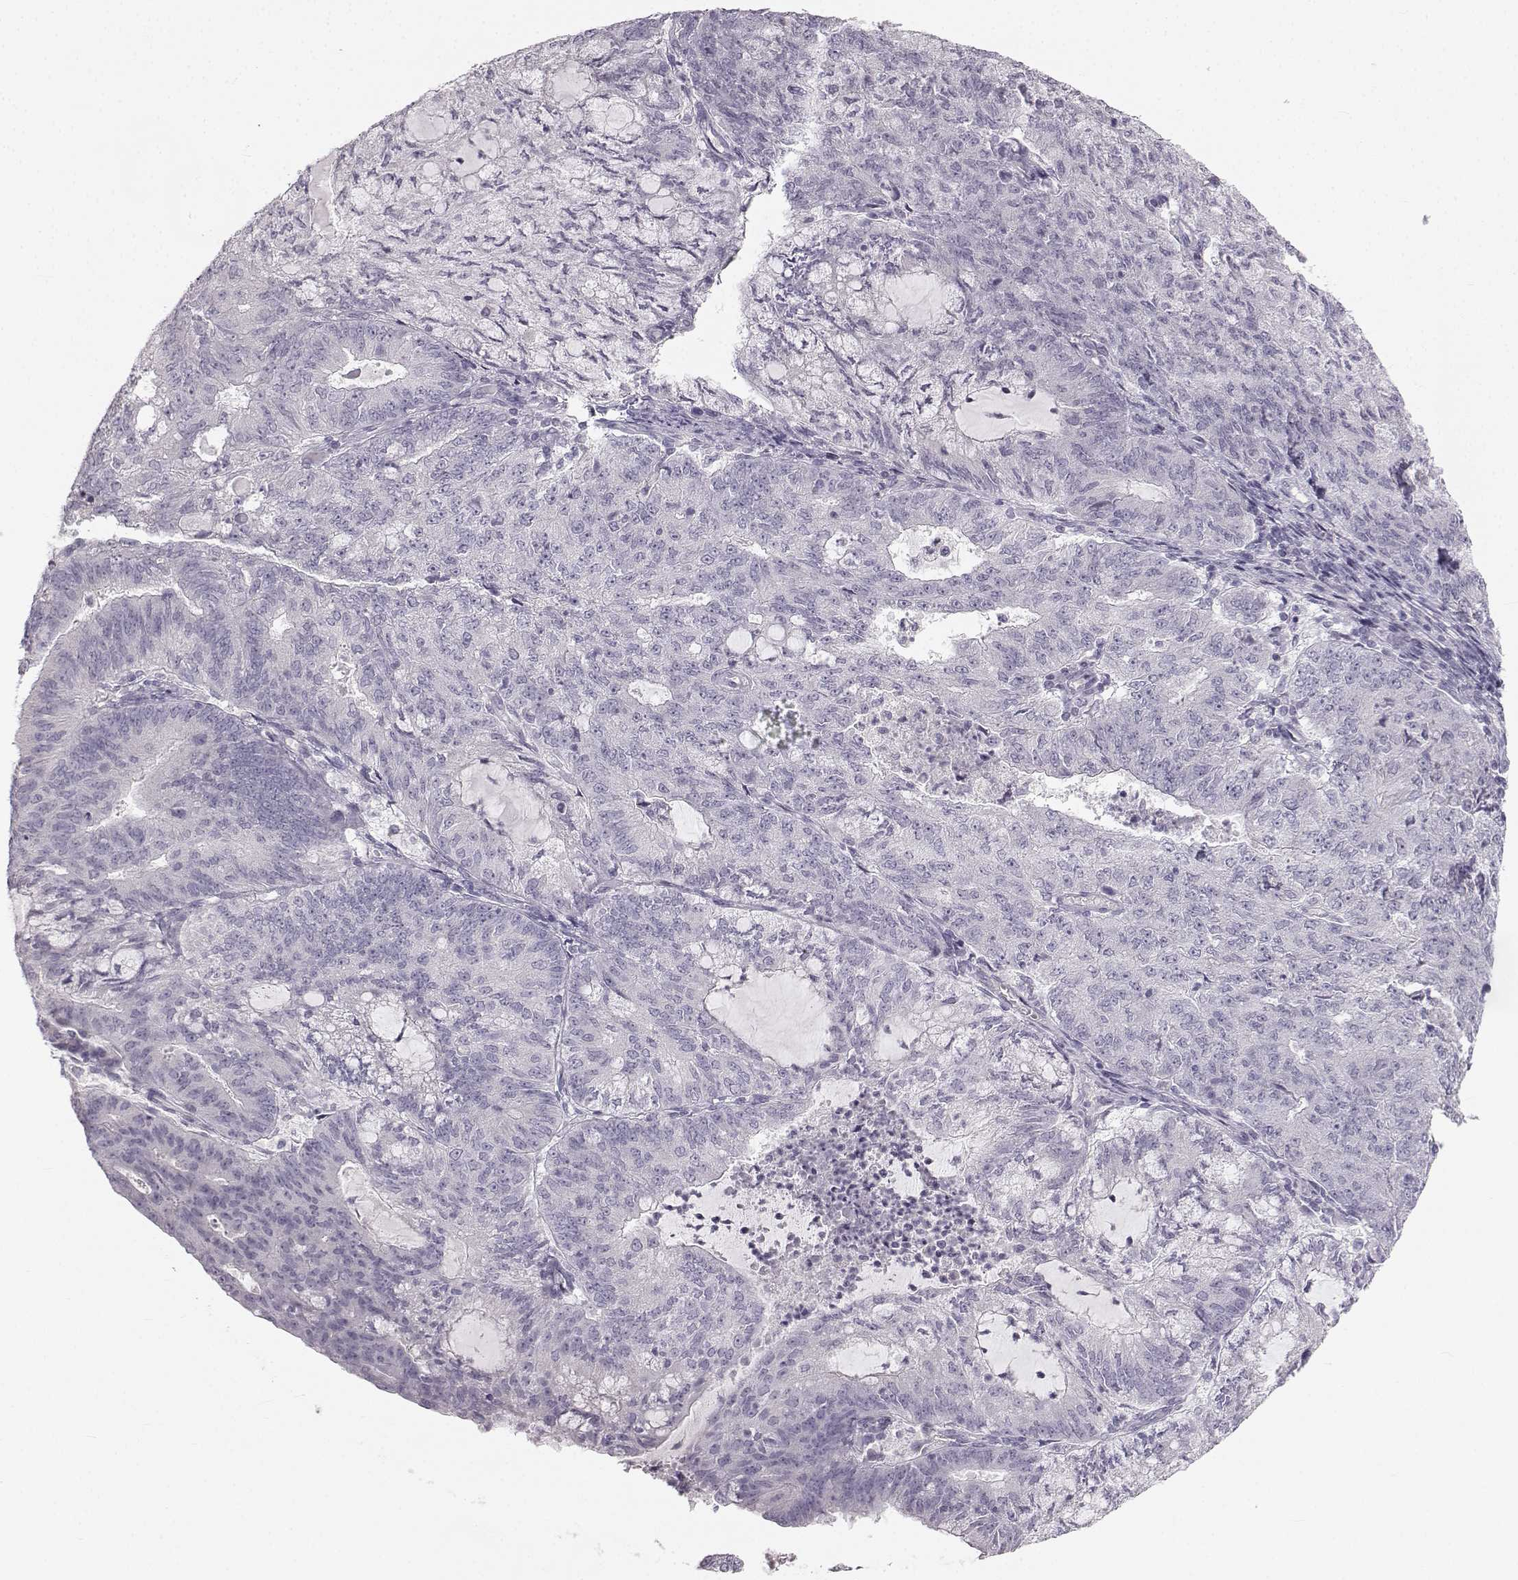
{"staining": {"intensity": "negative", "quantity": "none", "location": "none"}, "tissue": "endometrial cancer", "cell_type": "Tumor cells", "image_type": "cancer", "snomed": [{"axis": "morphology", "description": "Adenocarcinoma, NOS"}, {"axis": "topography", "description": "Endometrium"}], "caption": "DAB (3,3'-diaminobenzidine) immunohistochemical staining of adenocarcinoma (endometrial) reveals no significant positivity in tumor cells.", "gene": "OIP5", "patient": {"sex": "female", "age": 82}}